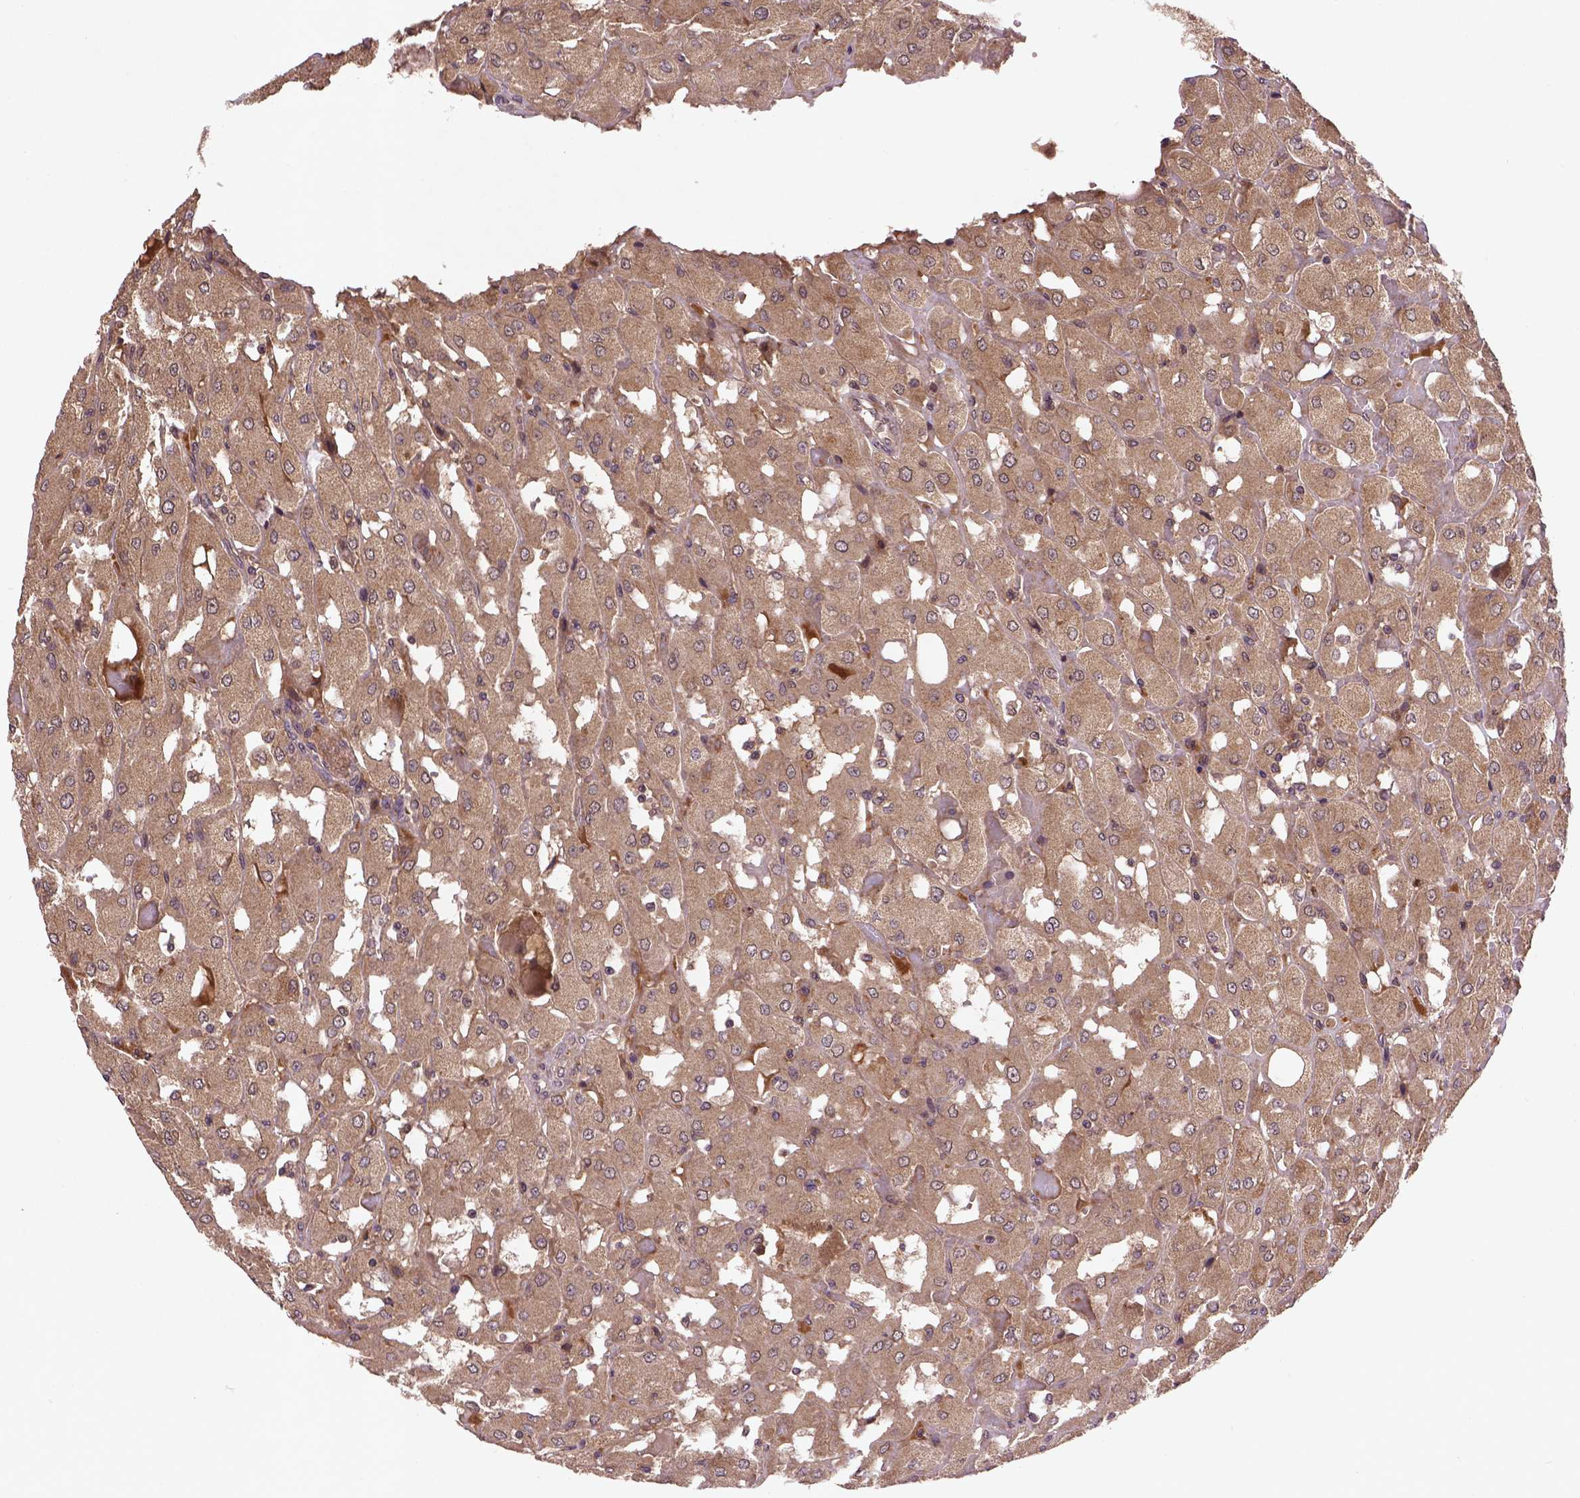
{"staining": {"intensity": "weak", "quantity": ">75%", "location": "cytoplasmic/membranous"}, "tissue": "renal cancer", "cell_type": "Tumor cells", "image_type": "cancer", "snomed": [{"axis": "morphology", "description": "Adenocarcinoma, NOS"}, {"axis": "topography", "description": "Kidney"}], "caption": "Protein analysis of renal adenocarcinoma tissue exhibits weak cytoplasmic/membranous staining in about >75% of tumor cells. The protein of interest is shown in brown color, while the nuclei are stained blue.", "gene": "NIPAL2", "patient": {"sex": "male", "age": 72}}